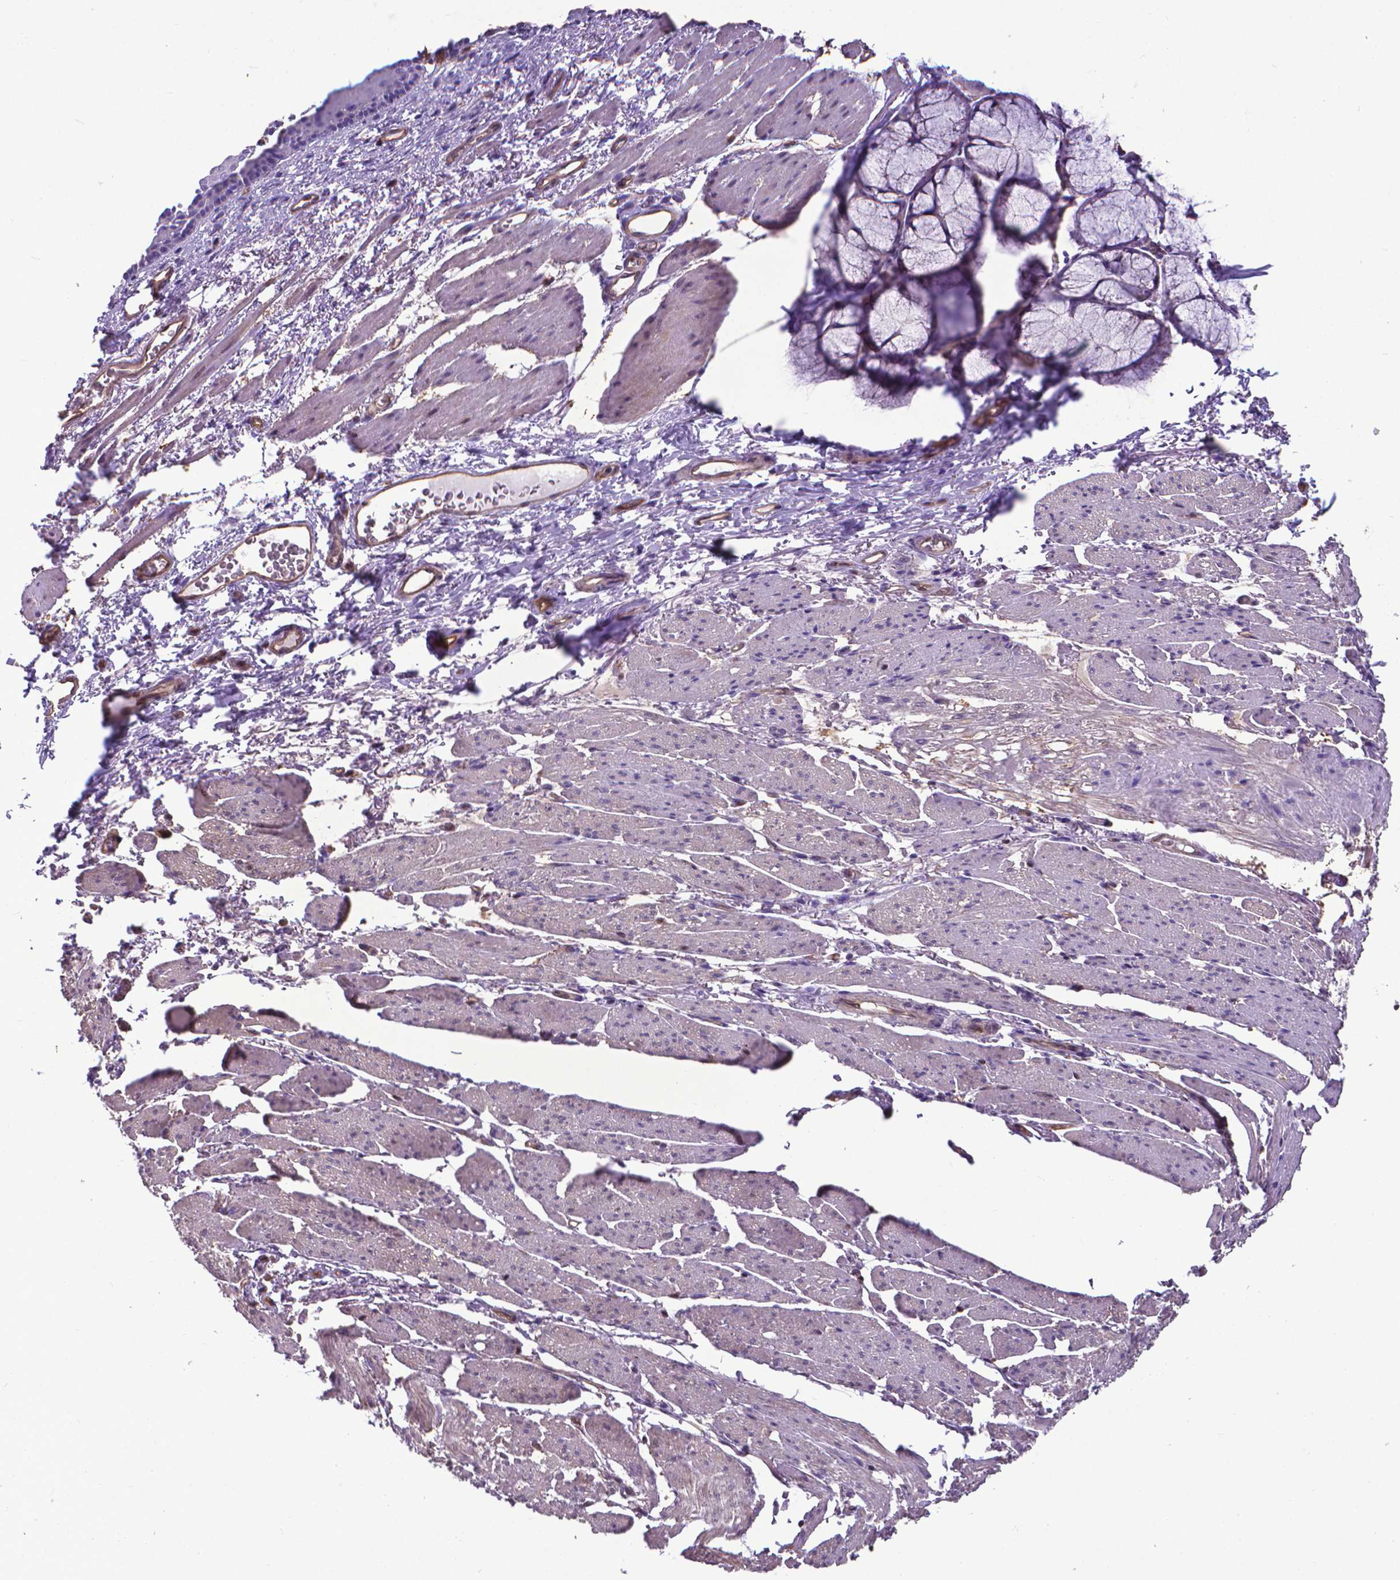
{"staining": {"intensity": "negative", "quantity": "none", "location": "none"}, "tissue": "esophagus", "cell_type": "Squamous epithelial cells", "image_type": "normal", "snomed": [{"axis": "morphology", "description": "Normal tissue, NOS"}, {"axis": "topography", "description": "Esophagus"}], "caption": "This image is of normal esophagus stained with immunohistochemistry (IHC) to label a protein in brown with the nuclei are counter-stained blue. There is no positivity in squamous epithelial cells.", "gene": "CLIC4", "patient": {"sex": "male", "age": 76}}